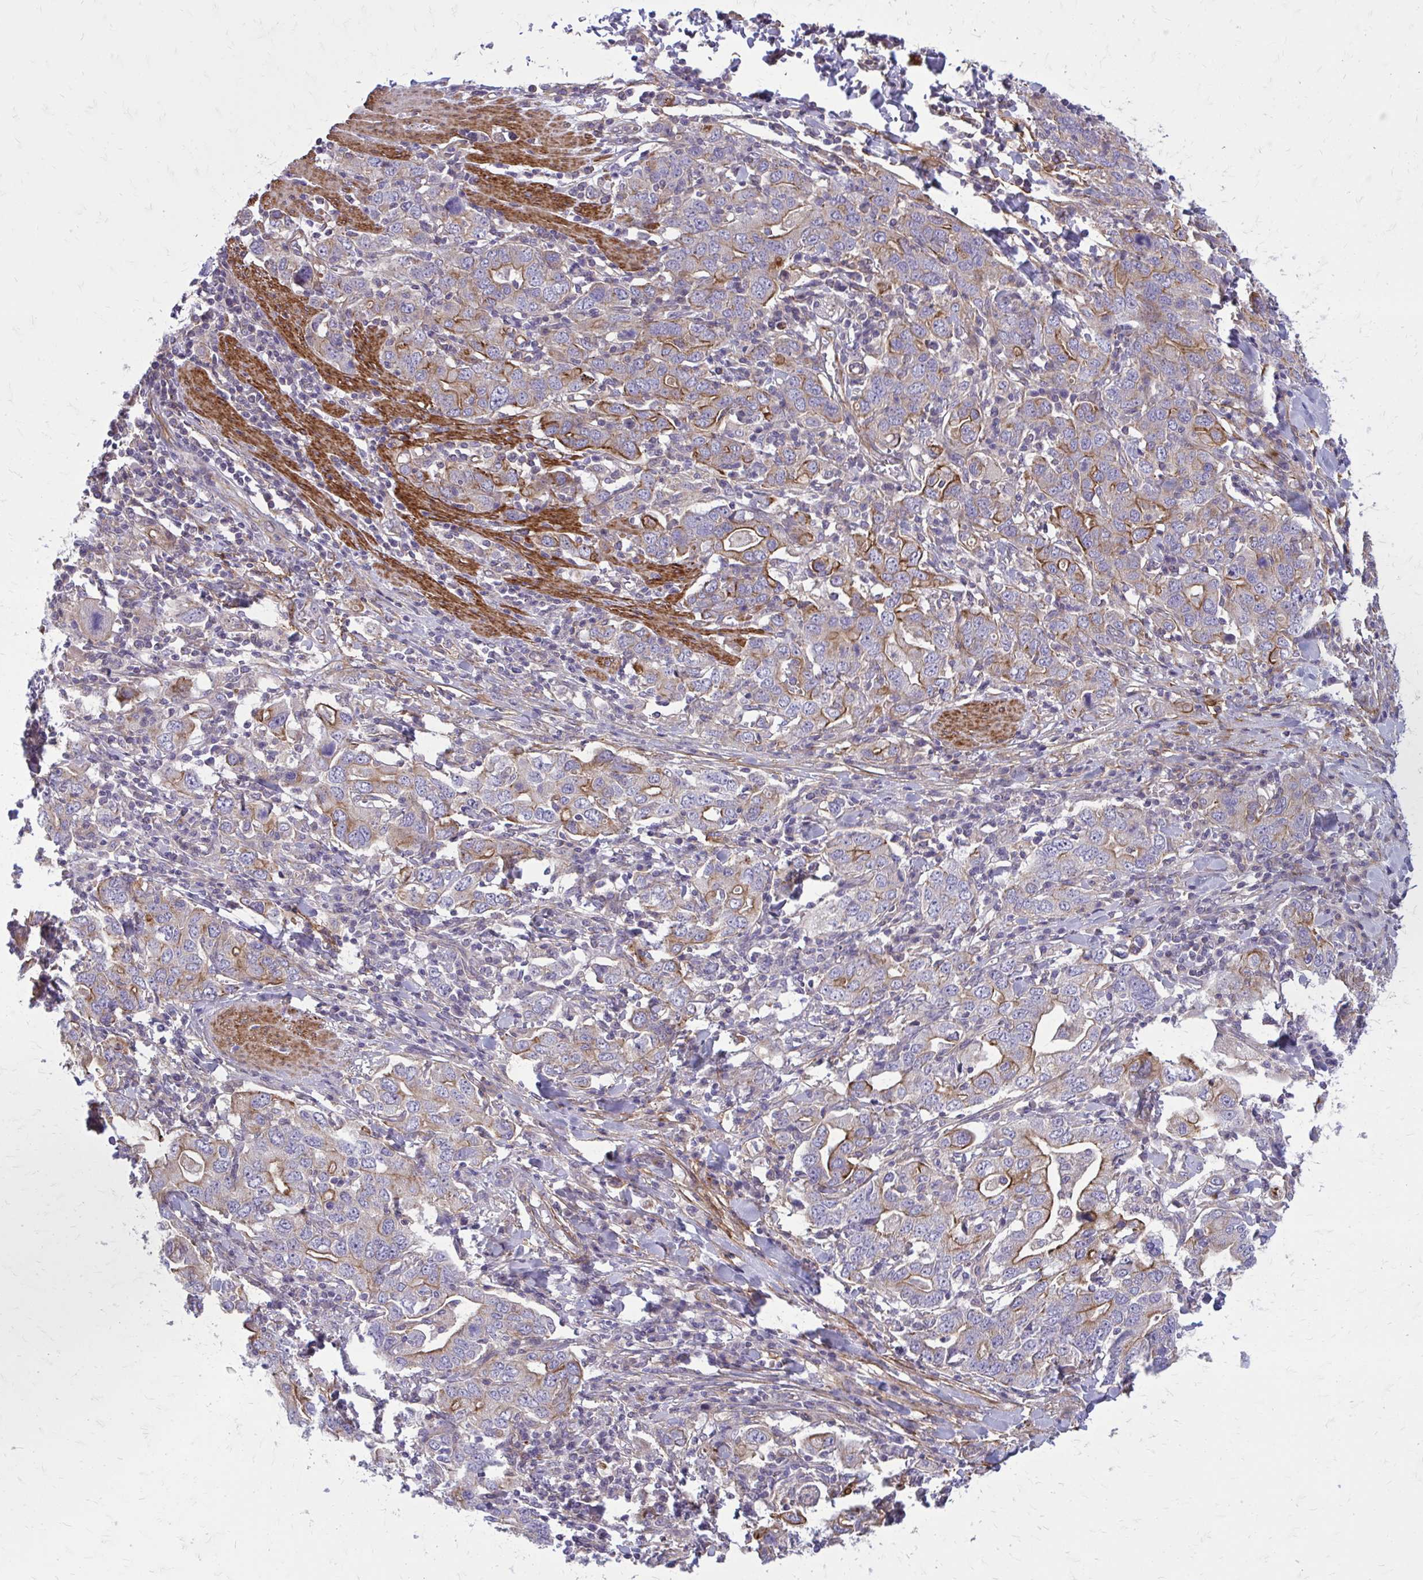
{"staining": {"intensity": "moderate", "quantity": "25%-75%", "location": "cytoplasmic/membranous"}, "tissue": "stomach cancer", "cell_type": "Tumor cells", "image_type": "cancer", "snomed": [{"axis": "morphology", "description": "Adenocarcinoma, NOS"}, {"axis": "topography", "description": "Stomach, upper"}, {"axis": "topography", "description": "Stomach"}], "caption": "Protein expression analysis of stomach adenocarcinoma demonstrates moderate cytoplasmic/membranous expression in approximately 25%-75% of tumor cells. Immunohistochemistry stains the protein of interest in brown and the nuclei are stained blue.", "gene": "FAP", "patient": {"sex": "male", "age": 62}}